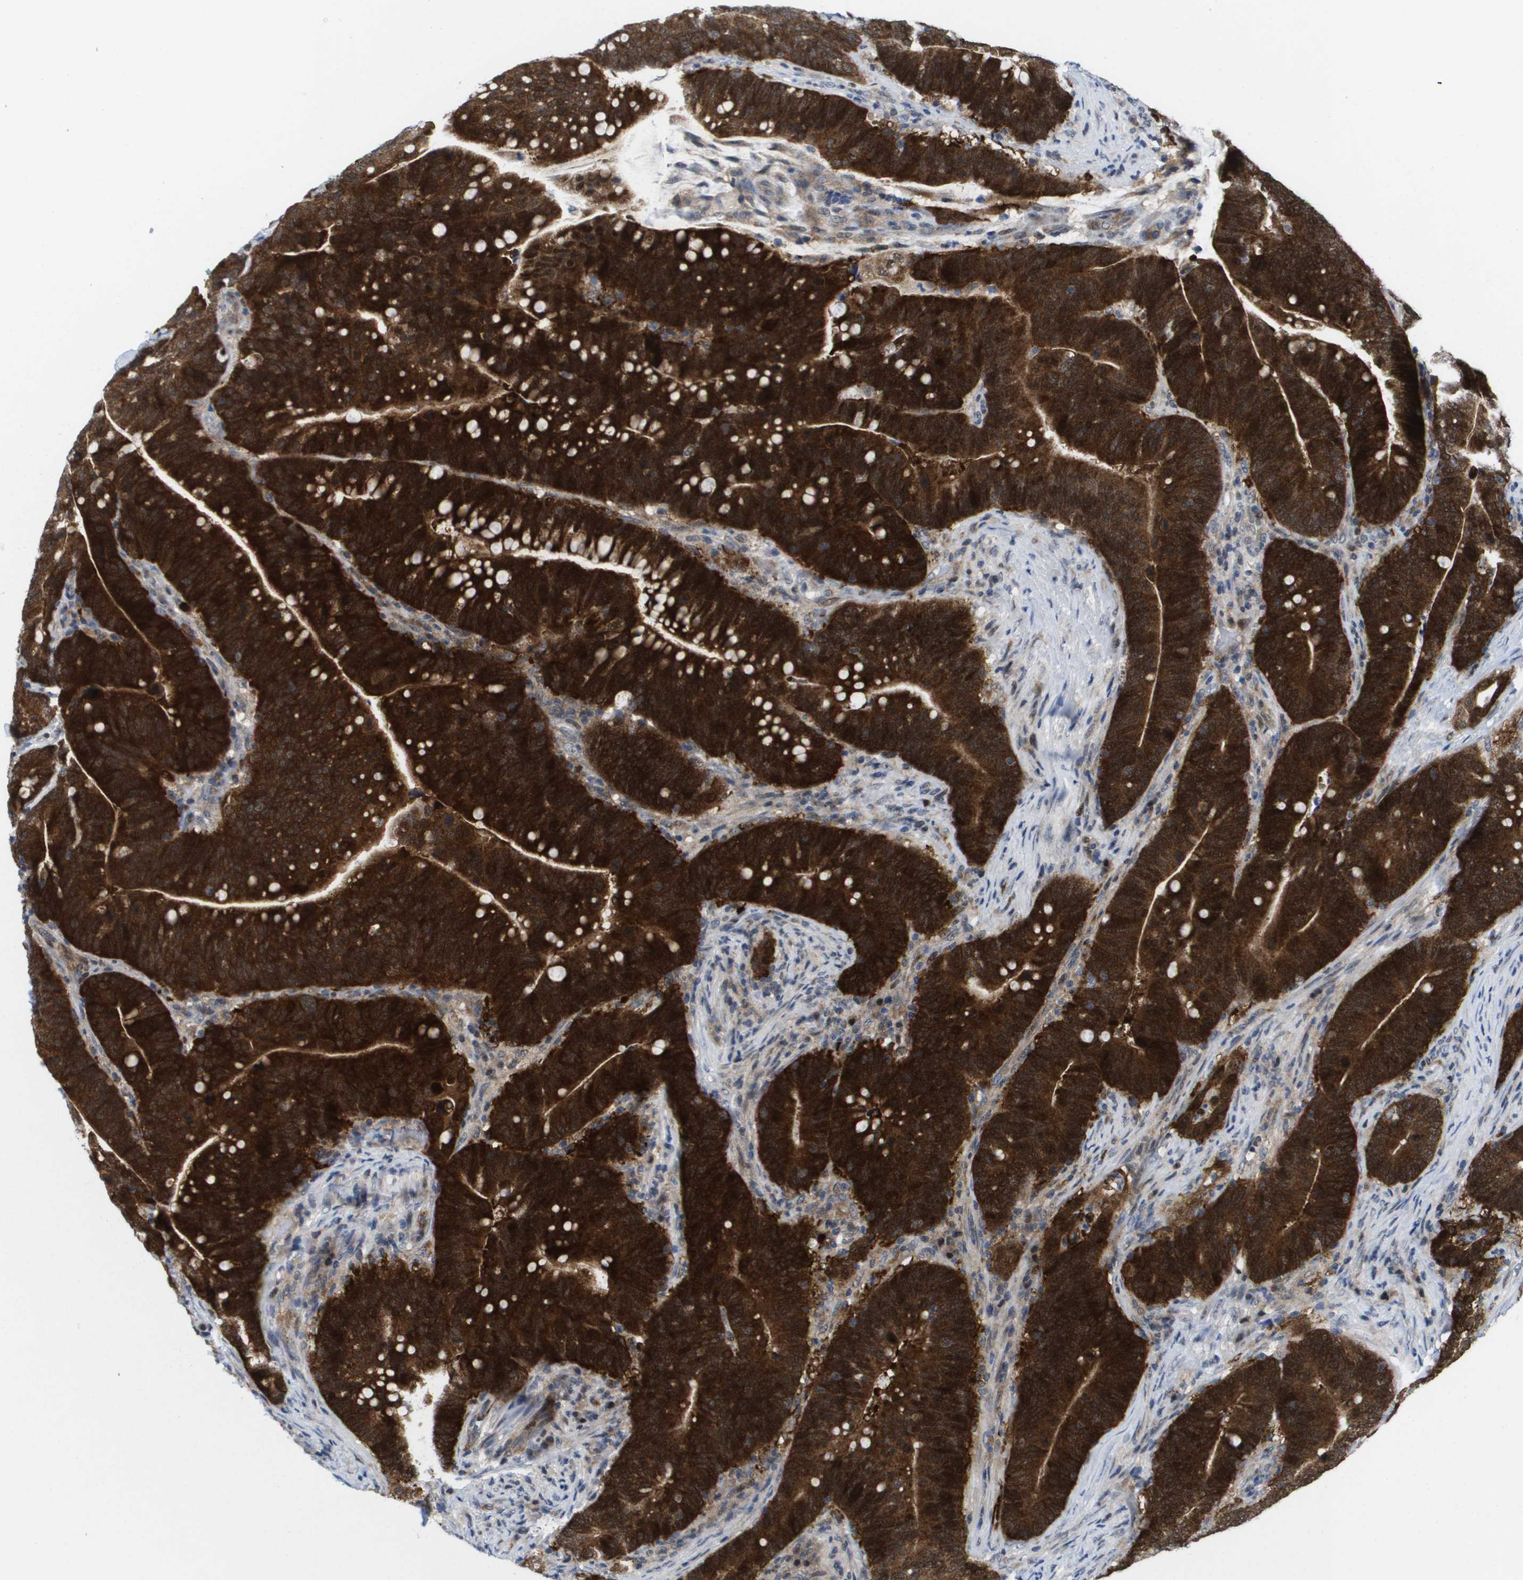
{"staining": {"intensity": "strong", "quantity": ">75%", "location": "cytoplasmic/membranous,nuclear"}, "tissue": "colorectal cancer", "cell_type": "Tumor cells", "image_type": "cancer", "snomed": [{"axis": "morphology", "description": "Normal tissue, NOS"}, {"axis": "morphology", "description": "Adenocarcinoma, NOS"}, {"axis": "topography", "description": "Colon"}], "caption": "Colorectal cancer stained for a protein exhibits strong cytoplasmic/membranous and nuclear positivity in tumor cells.", "gene": "FKBP4", "patient": {"sex": "female", "age": 66}}